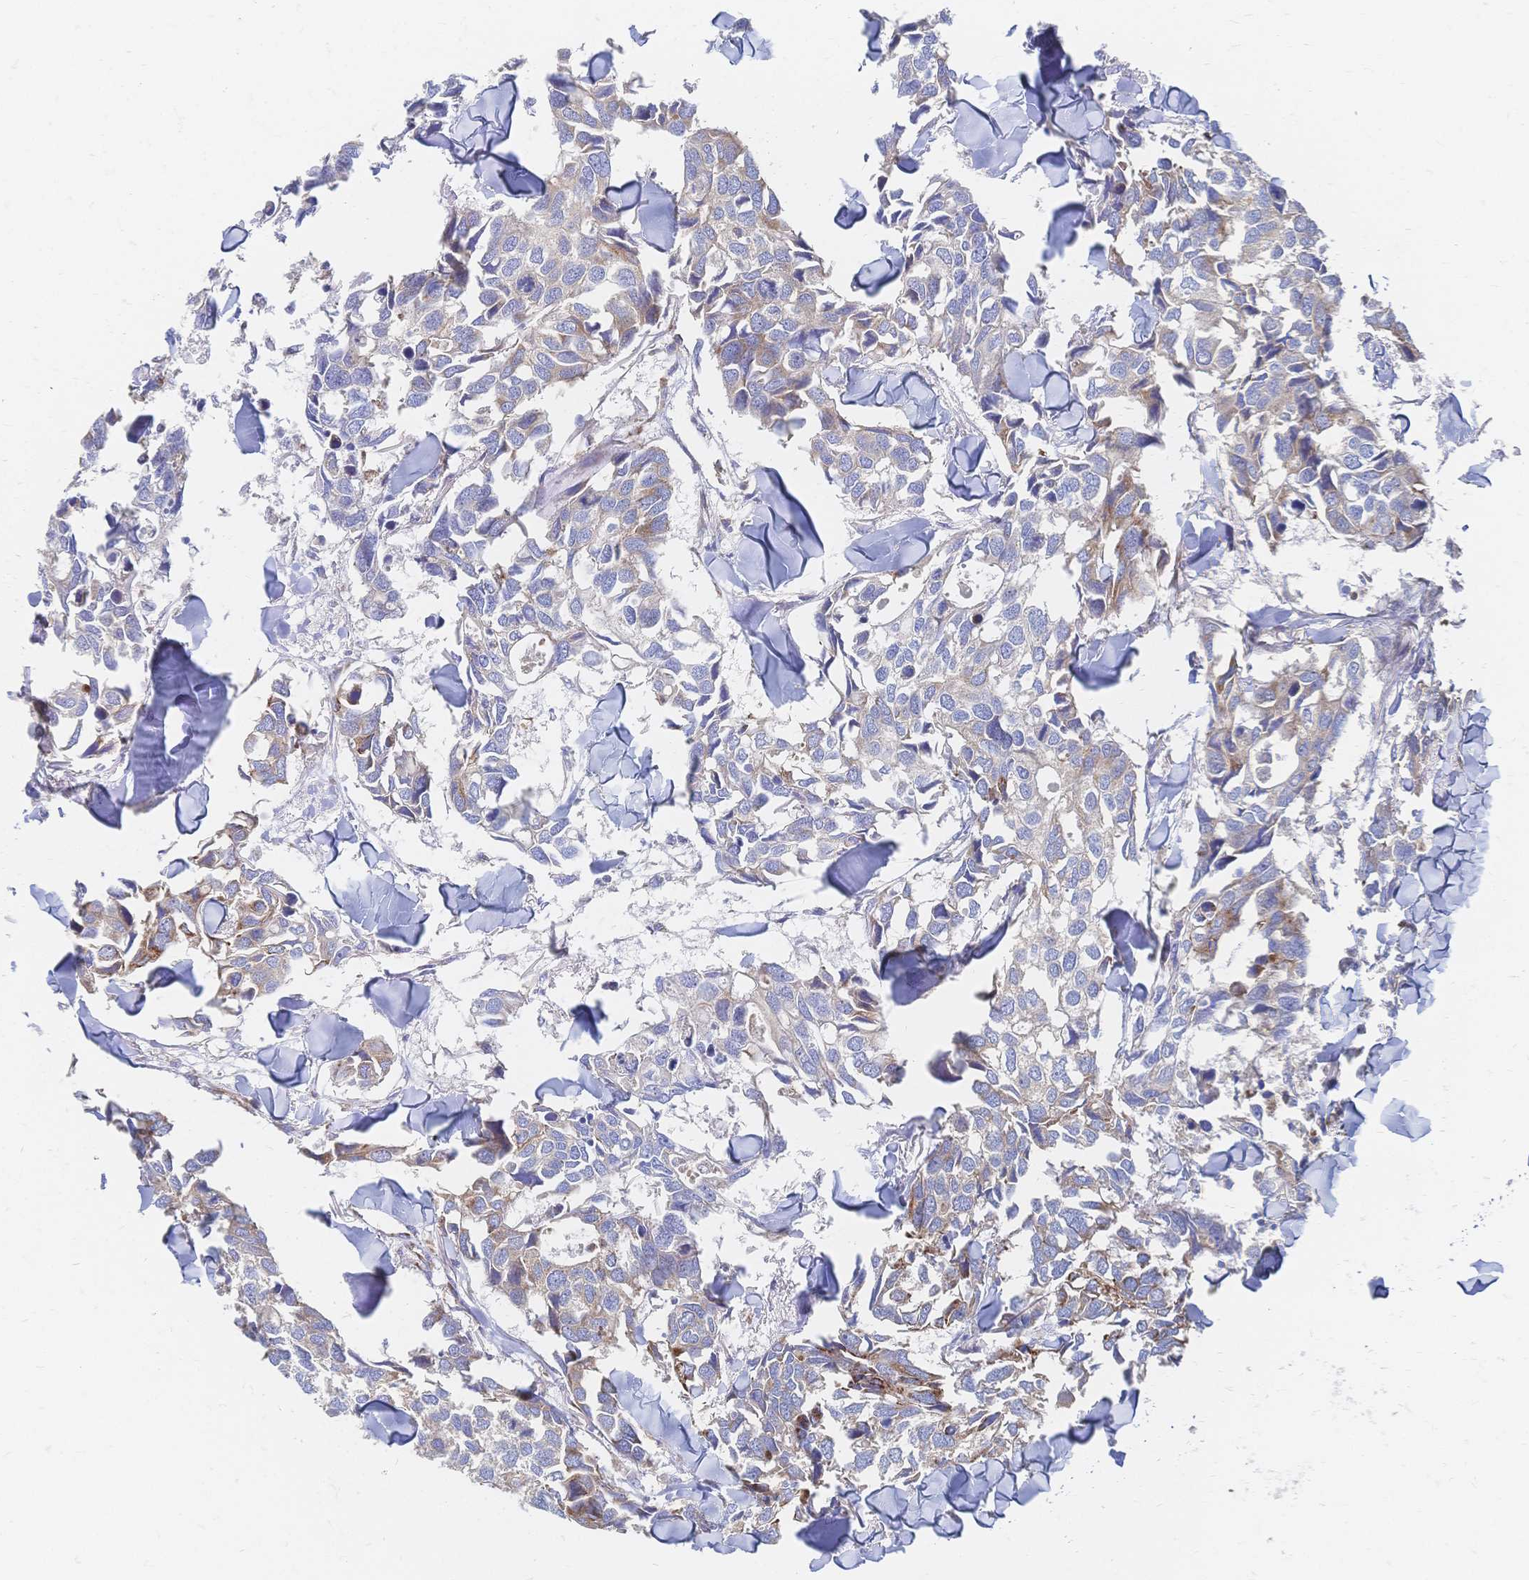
{"staining": {"intensity": "weak", "quantity": "<25%", "location": "cytoplasmic/membranous"}, "tissue": "breast cancer", "cell_type": "Tumor cells", "image_type": "cancer", "snomed": [{"axis": "morphology", "description": "Duct carcinoma"}, {"axis": "topography", "description": "Breast"}], "caption": "Immunohistochemistry (IHC) of breast cancer demonstrates no staining in tumor cells.", "gene": "SORBS1", "patient": {"sex": "female", "age": 83}}